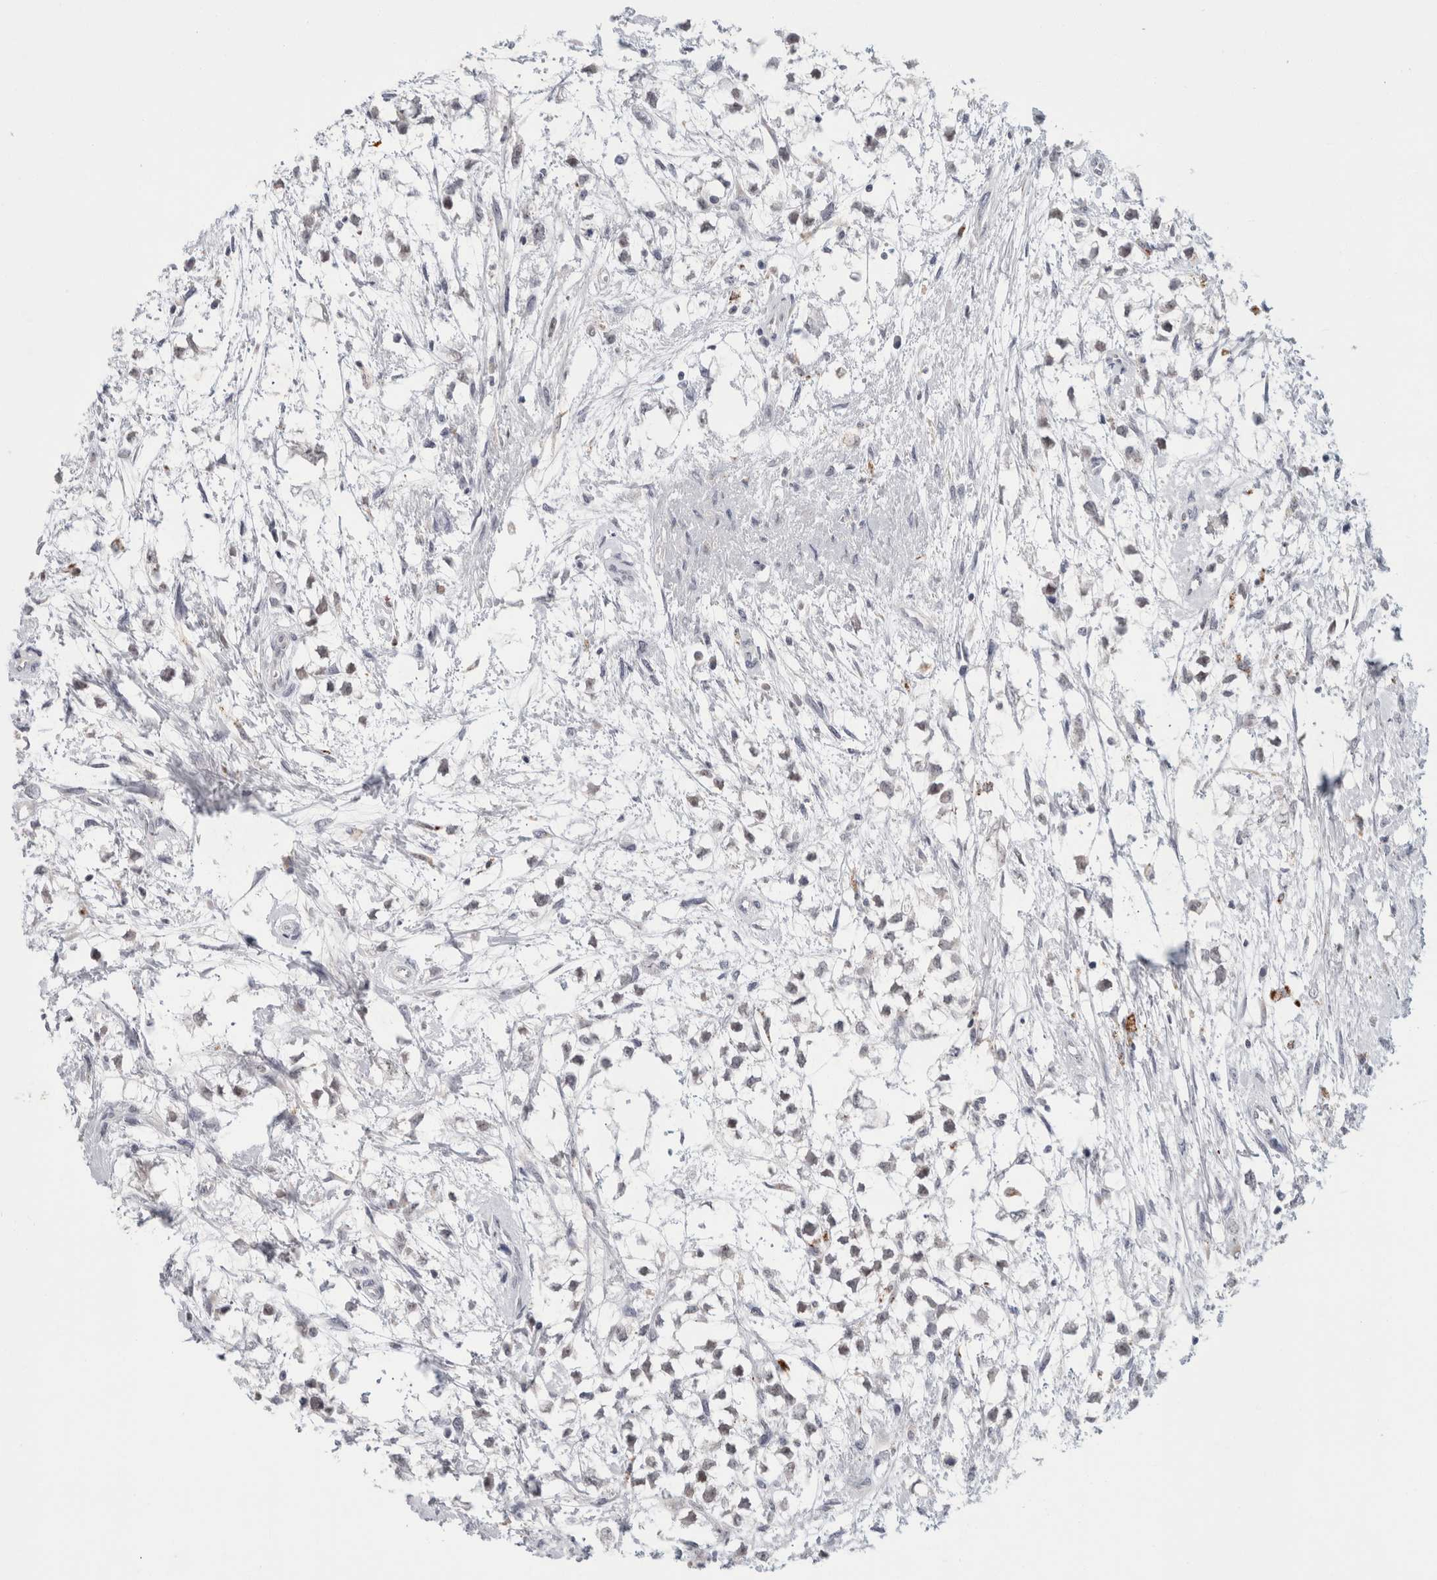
{"staining": {"intensity": "negative", "quantity": "none", "location": "none"}, "tissue": "testis cancer", "cell_type": "Tumor cells", "image_type": "cancer", "snomed": [{"axis": "morphology", "description": "Seminoma, NOS"}, {"axis": "morphology", "description": "Carcinoma, Embryonal, NOS"}, {"axis": "topography", "description": "Testis"}], "caption": "Micrograph shows no significant protein staining in tumor cells of testis embryonal carcinoma. The staining is performed using DAB brown chromogen with nuclei counter-stained in using hematoxylin.", "gene": "NIPA1", "patient": {"sex": "male", "age": 51}}